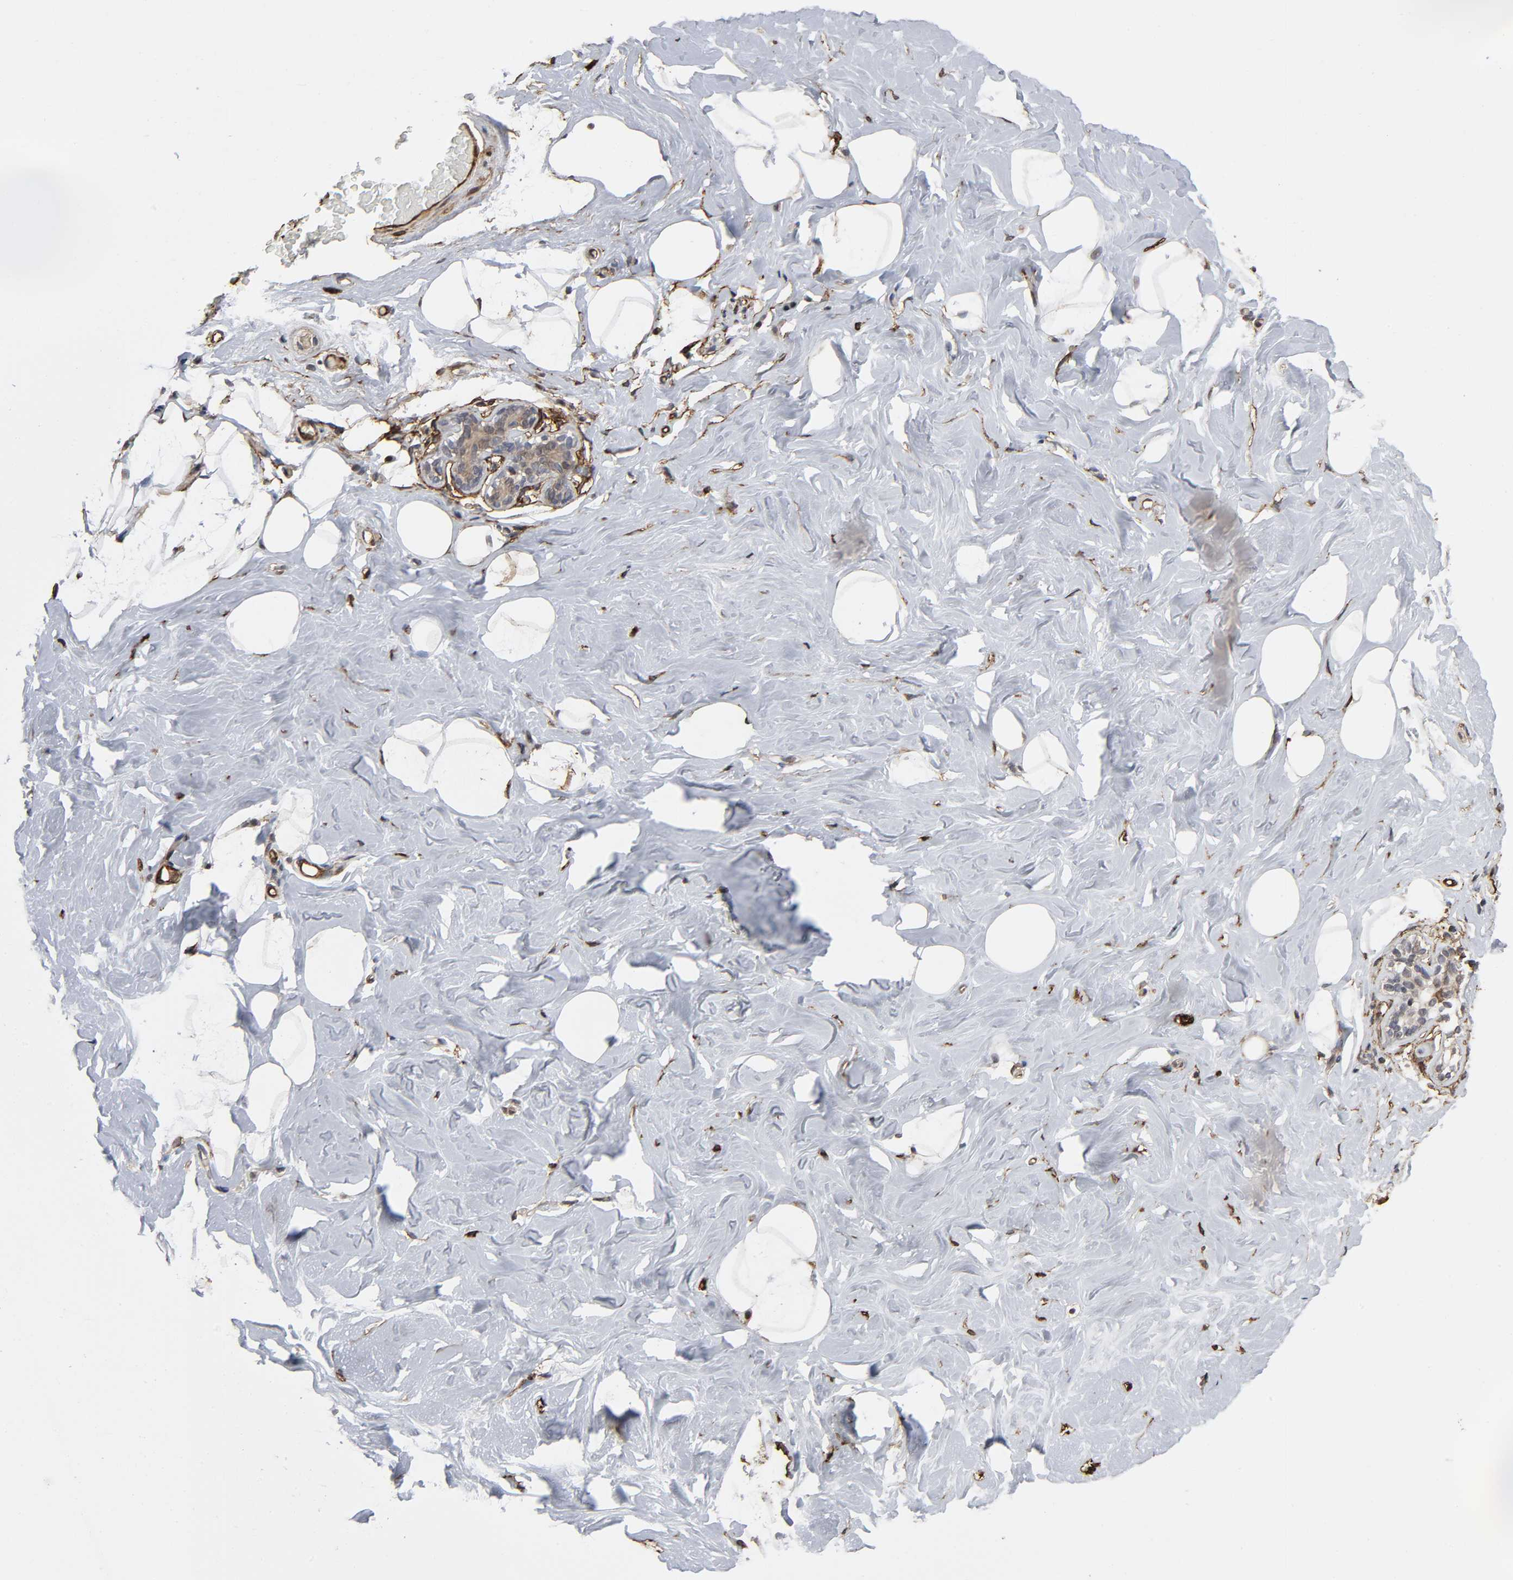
{"staining": {"intensity": "moderate", "quantity": ">75%", "location": "cytoplasmic/membranous,nuclear"}, "tissue": "breast", "cell_type": "Adipocytes", "image_type": "normal", "snomed": [{"axis": "morphology", "description": "Normal tissue, NOS"}, {"axis": "topography", "description": "Breast"}, {"axis": "topography", "description": "Soft tissue"}], "caption": "High-power microscopy captured an immunohistochemistry (IHC) image of benign breast, revealing moderate cytoplasmic/membranous,nuclear staining in about >75% of adipocytes. (Stains: DAB (3,3'-diaminobenzidine) in brown, nuclei in blue, Microscopy: brightfield microscopy at high magnification).", "gene": "AHNAK2", "patient": {"sex": "female", "age": 75}}